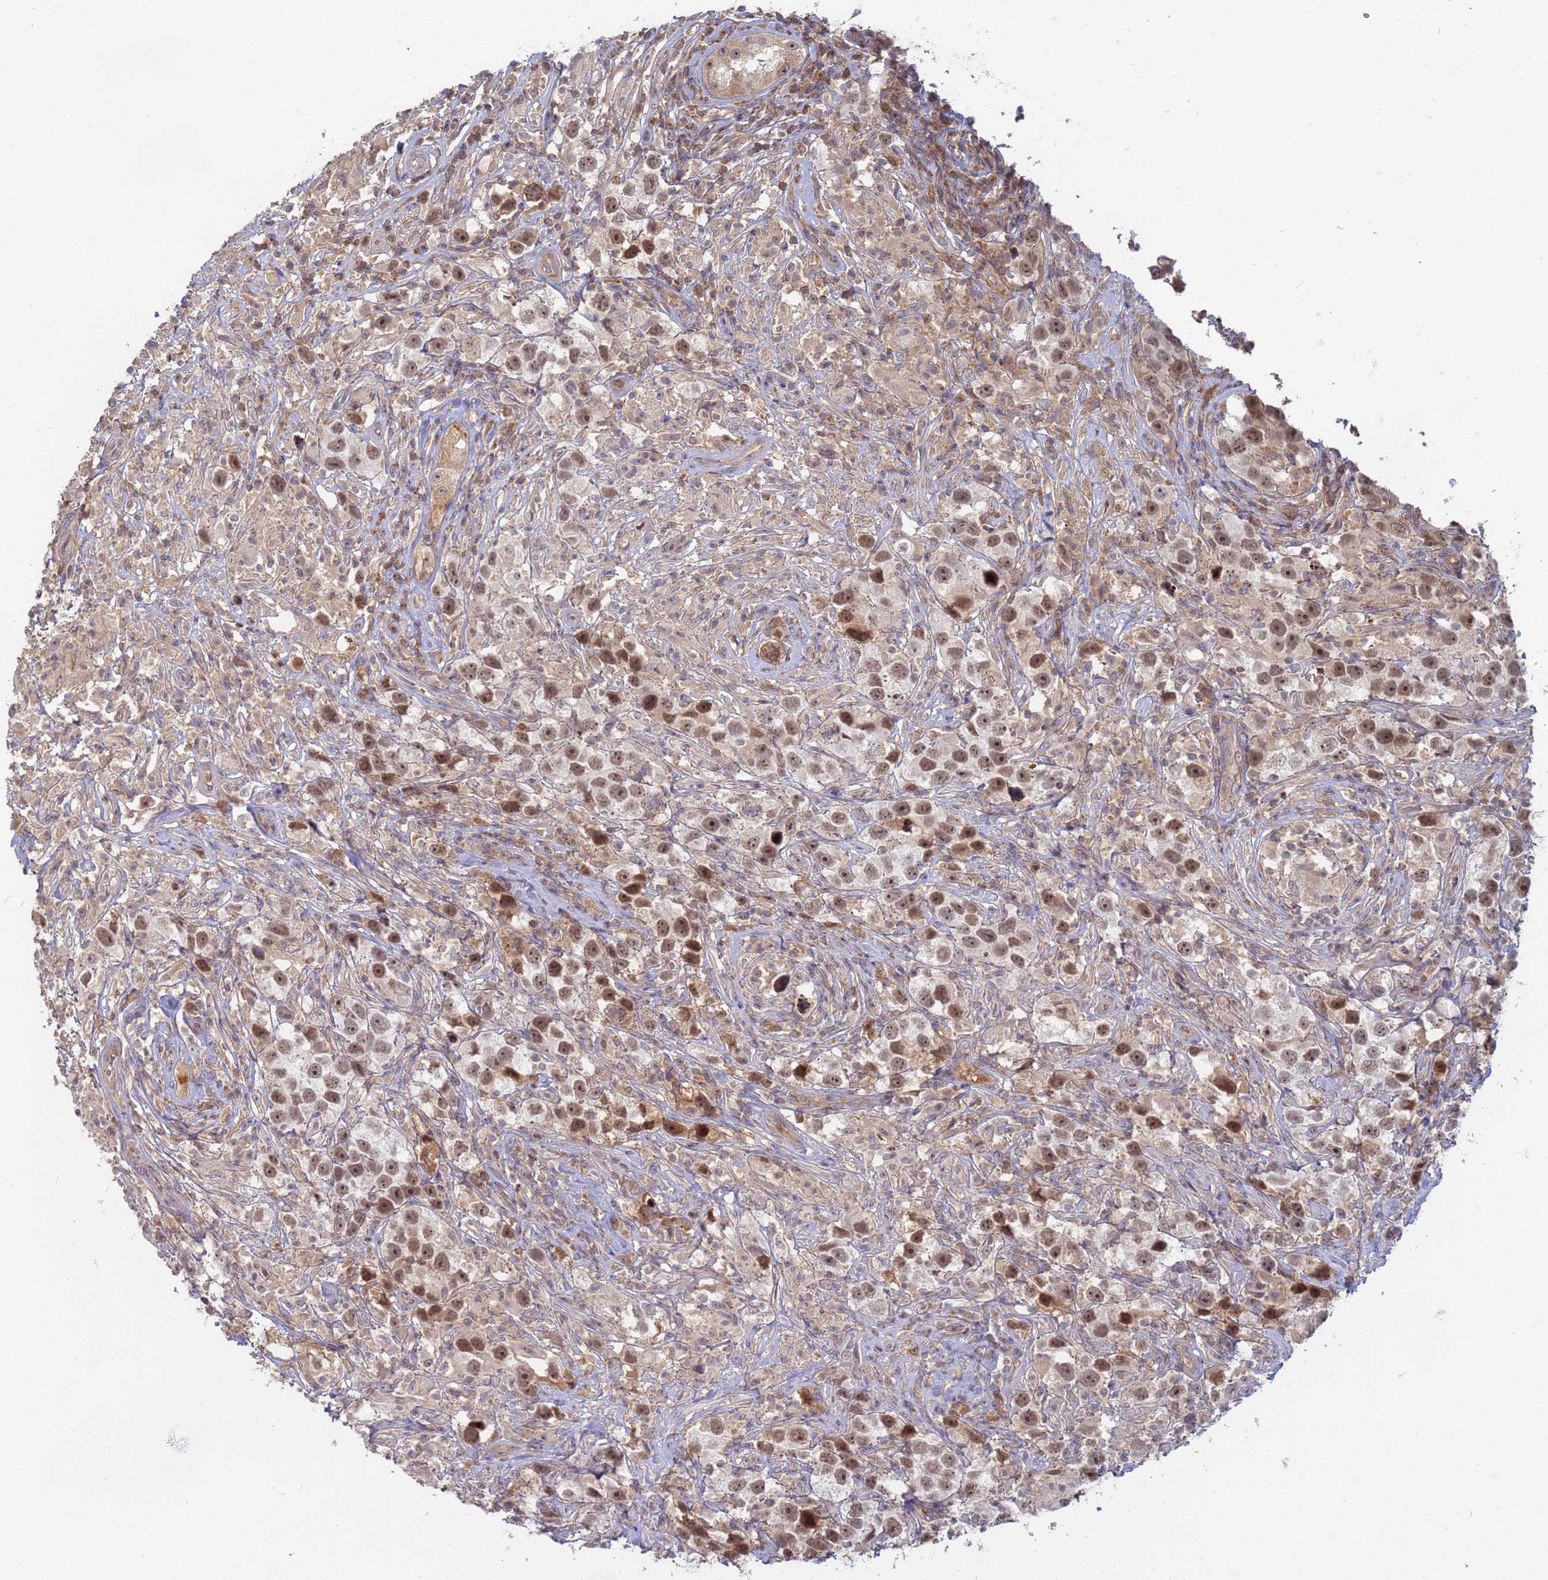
{"staining": {"intensity": "moderate", "quantity": ">75%", "location": "nuclear"}, "tissue": "testis cancer", "cell_type": "Tumor cells", "image_type": "cancer", "snomed": [{"axis": "morphology", "description": "Seminoma, NOS"}, {"axis": "topography", "description": "Testis"}], "caption": "Immunohistochemical staining of seminoma (testis) displays medium levels of moderate nuclear protein staining in about >75% of tumor cells. Using DAB (3,3'-diaminobenzidine) (brown) and hematoxylin (blue) stains, captured at high magnification using brightfield microscopy.", "gene": "SHARPIN", "patient": {"sex": "male", "age": 49}}